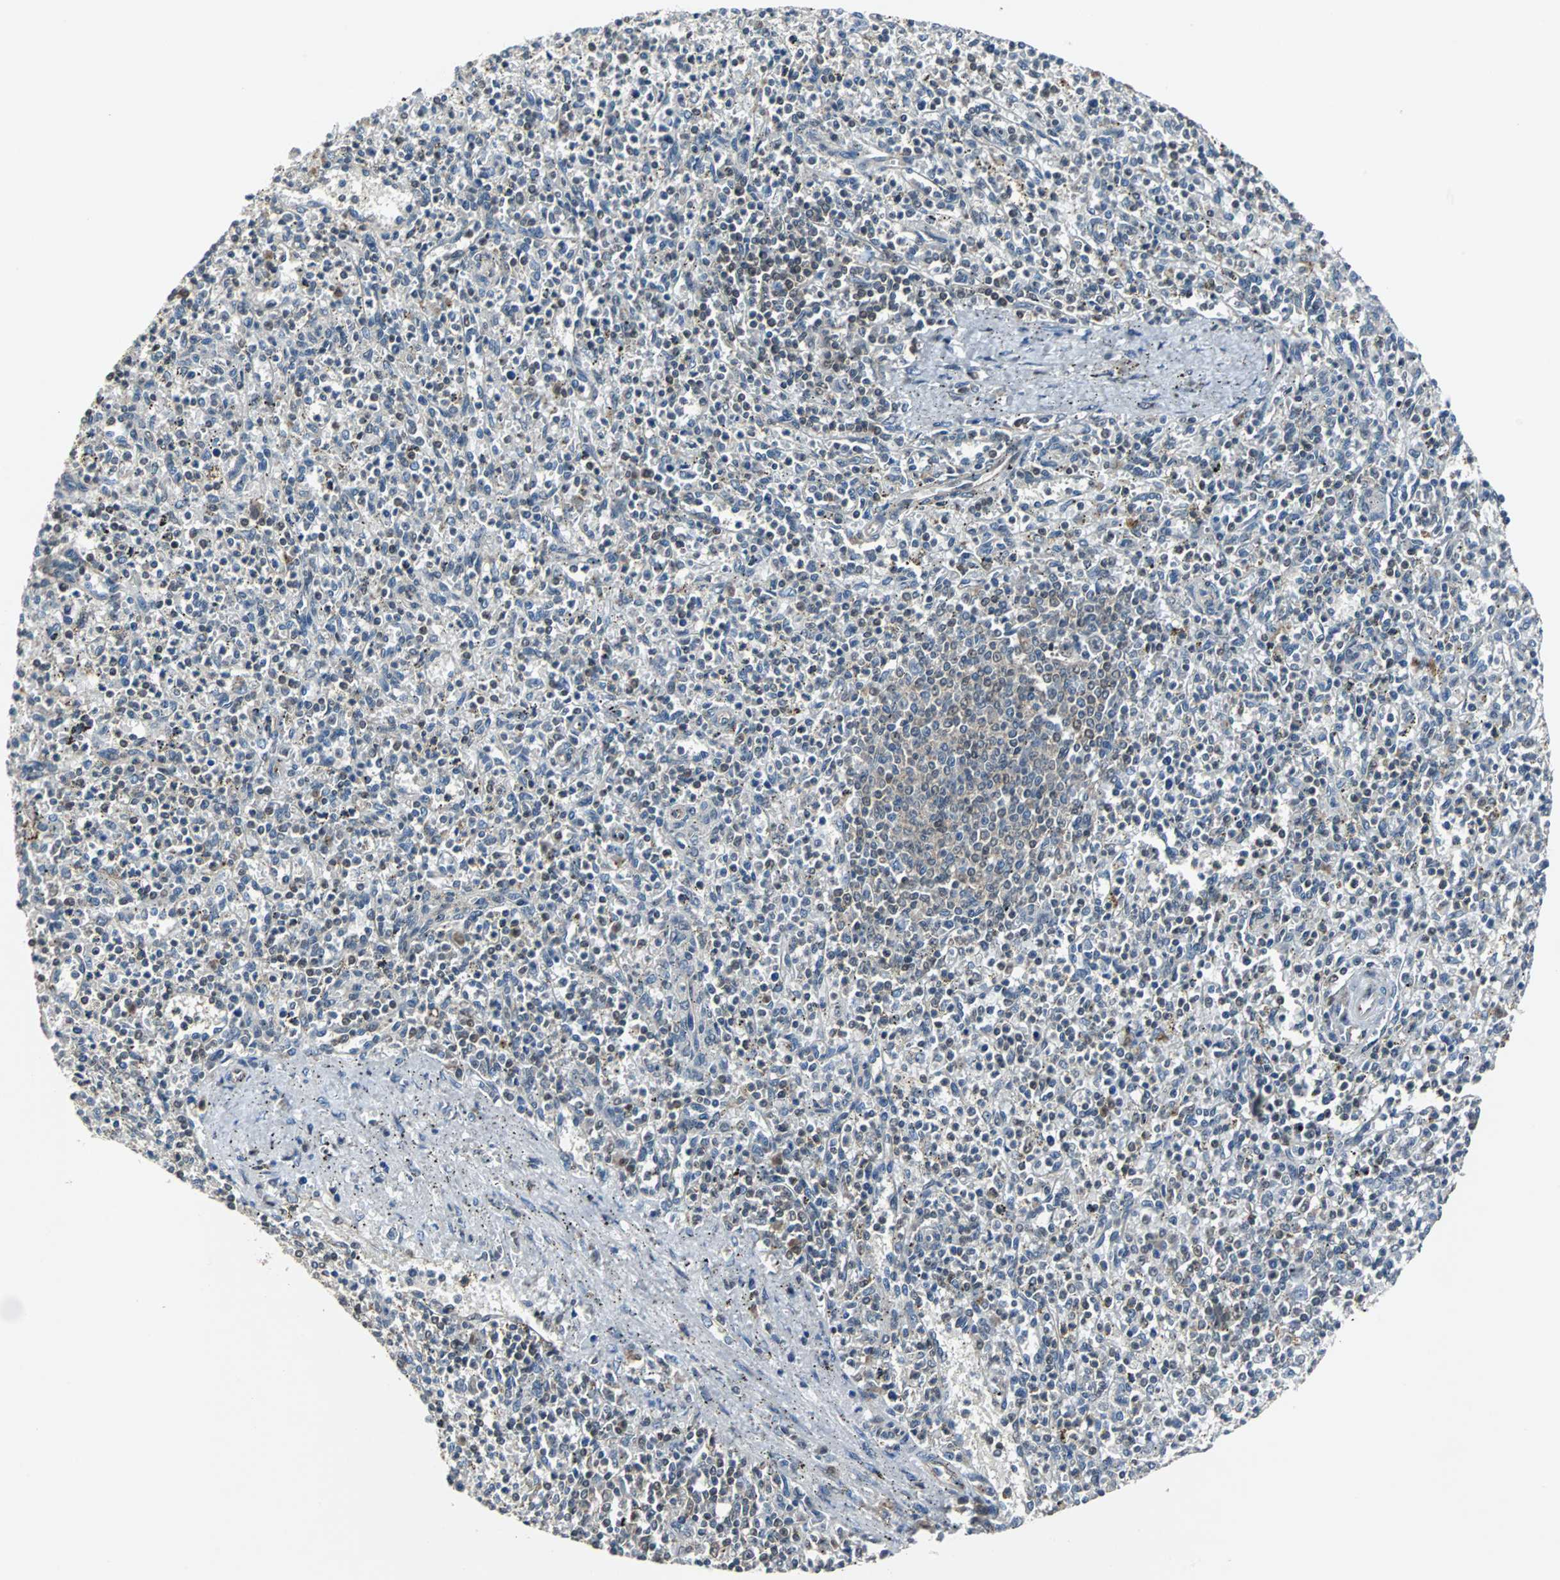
{"staining": {"intensity": "weak", "quantity": "25%-75%", "location": "cytoplasmic/membranous"}, "tissue": "spleen", "cell_type": "Cells in red pulp", "image_type": "normal", "snomed": [{"axis": "morphology", "description": "Normal tissue, NOS"}, {"axis": "topography", "description": "Spleen"}], "caption": "Immunohistochemical staining of normal human spleen shows weak cytoplasmic/membranous protein staining in approximately 25%-75% of cells in red pulp.", "gene": "LSR", "patient": {"sex": "male", "age": 72}}